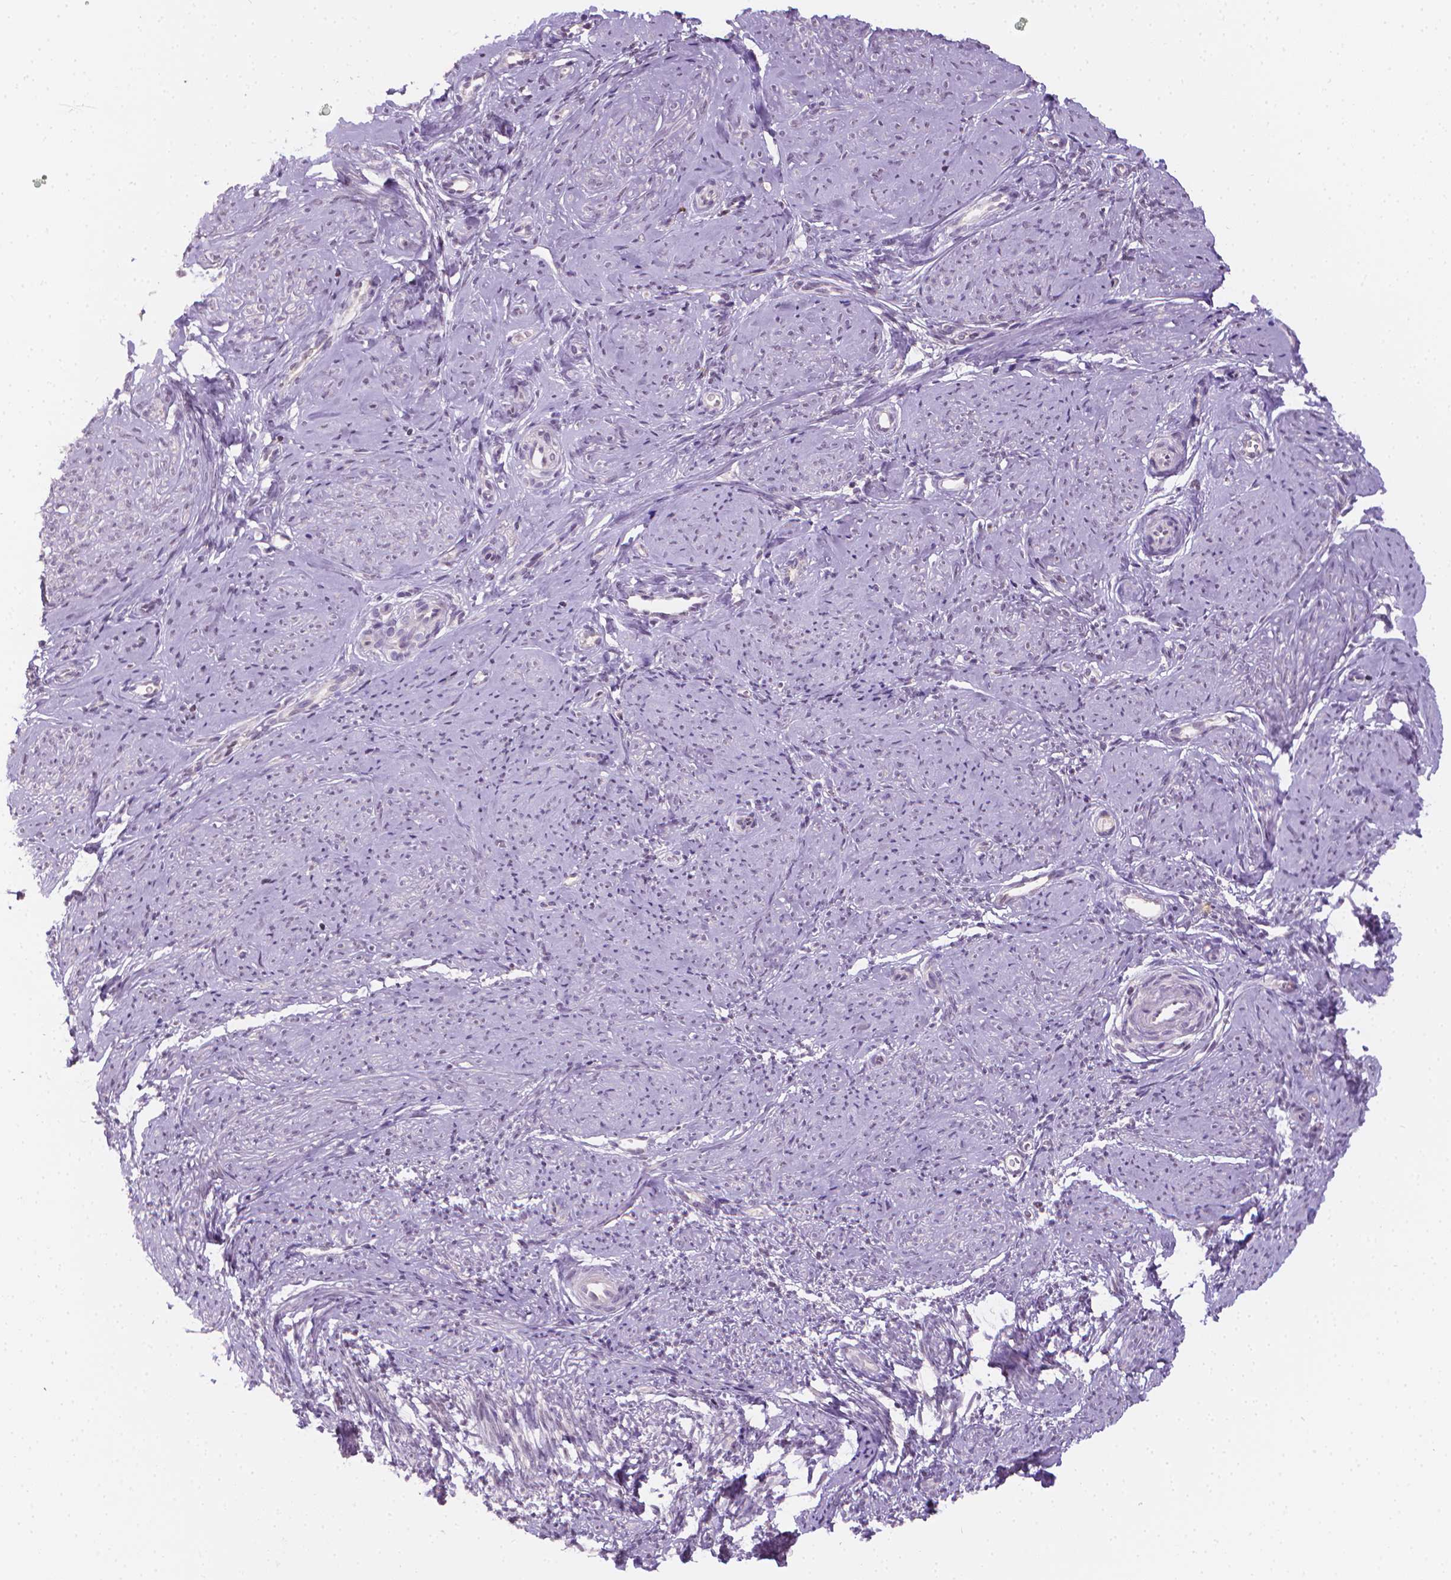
{"staining": {"intensity": "negative", "quantity": "none", "location": "none"}, "tissue": "smooth muscle", "cell_type": "Smooth muscle cells", "image_type": "normal", "snomed": [{"axis": "morphology", "description": "Normal tissue, NOS"}, {"axis": "topography", "description": "Smooth muscle"}], "caption": "DAB (3,3'-diaminobenzidine) immunohistochemical staining of benign smooth muscle reveals no significant staining in smooth muscle cells.", "gene": "NCAN", "patient": {"sex": "female", "age": 48}}